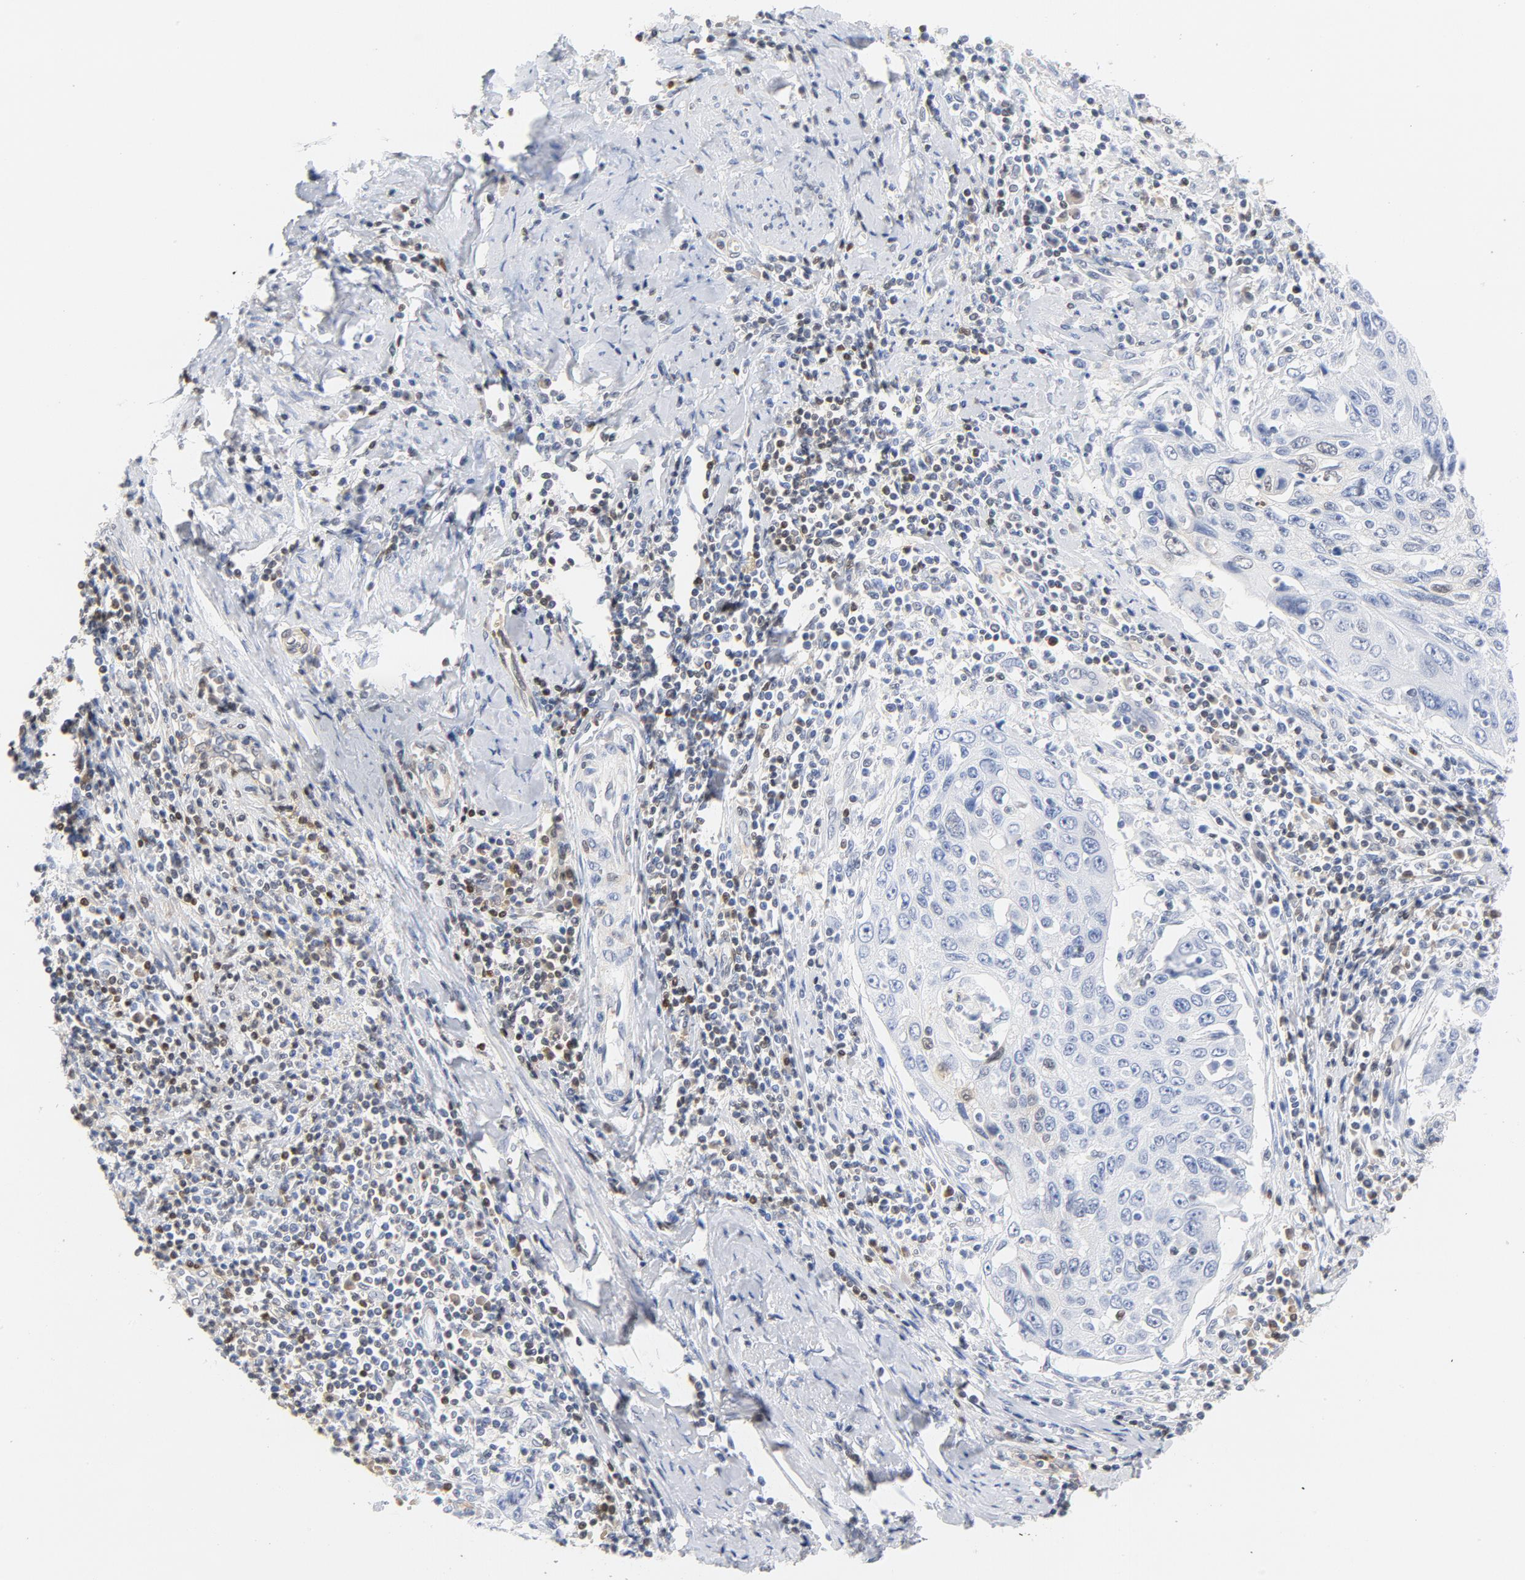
{"staining": {"intensity": "weak", "quantity": "<25%", "location": "nuclear"}, "tissue": "cervical cancer", "cell_type": "Tumor cells", "image_type": "cancer", "snomed": [{"axis": "morphology", "description": "Squamous cell carcinoma, NOS"}, {"axis": "topography", "description": "Cervix"}], "caption": "Tumor cells show no significant protein expression in cervical cancer (squamous cell carcinoma).", "gene": "CDKN1B", "patient": {"sex": "female", "age": 53}}